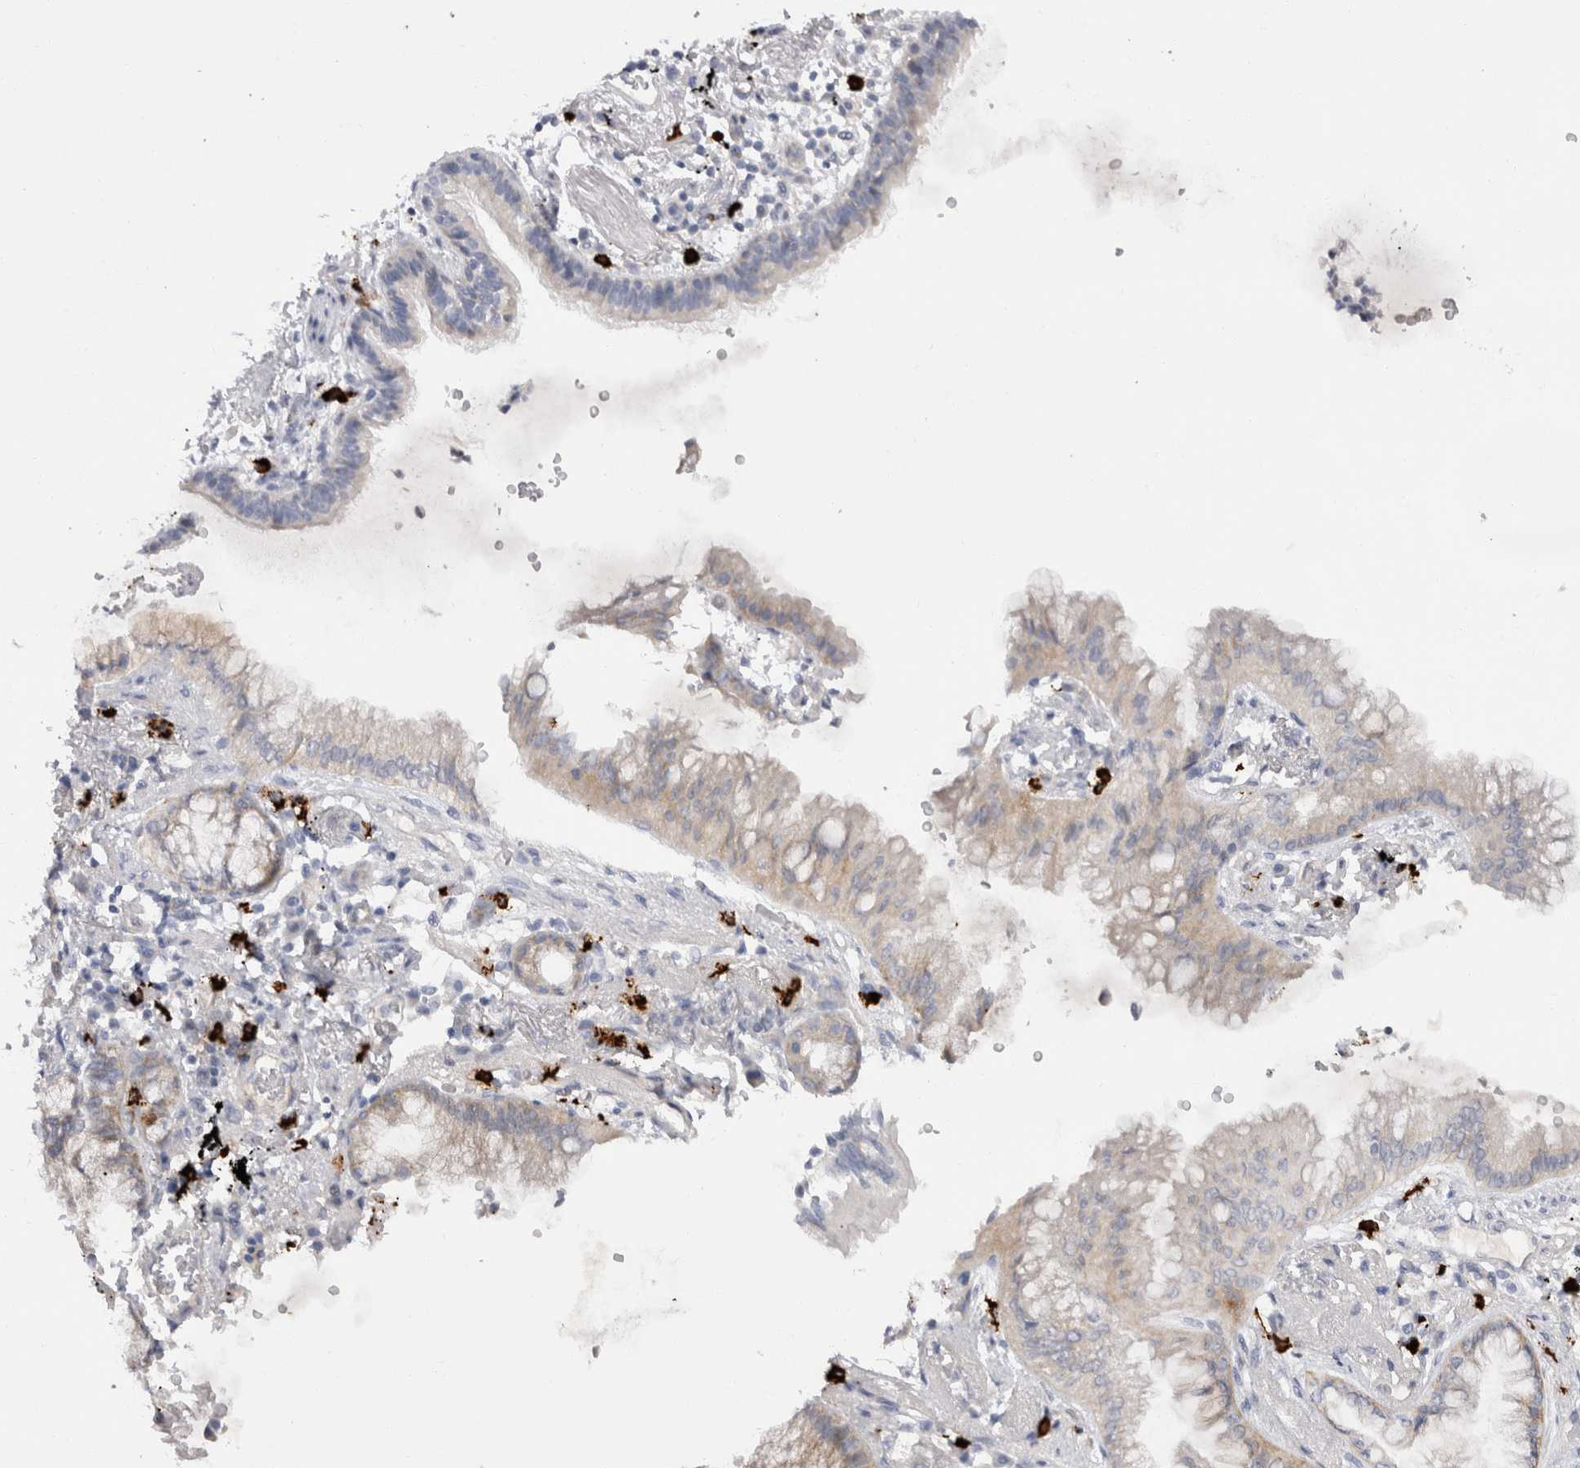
{"staining": {"intensity": "weak", "quantity": "<25%", "location": "cytoplasmic/membranous"}, "tissue": "lung cancer", "cell_type": "Tumor cells", "image_type": "cancer", "snomed": [{"axis": "morphology", "description": "Adenocarcinoma, NOS"}, {"axis": "topography", "description": "Lung"}], "caption": "Immunohistochemical staining of human lung adenocarcinoma reveals no significant staining in tumor cells.", "gene": "SPINK2", "patient": {"sex": "female", "age": 70}}